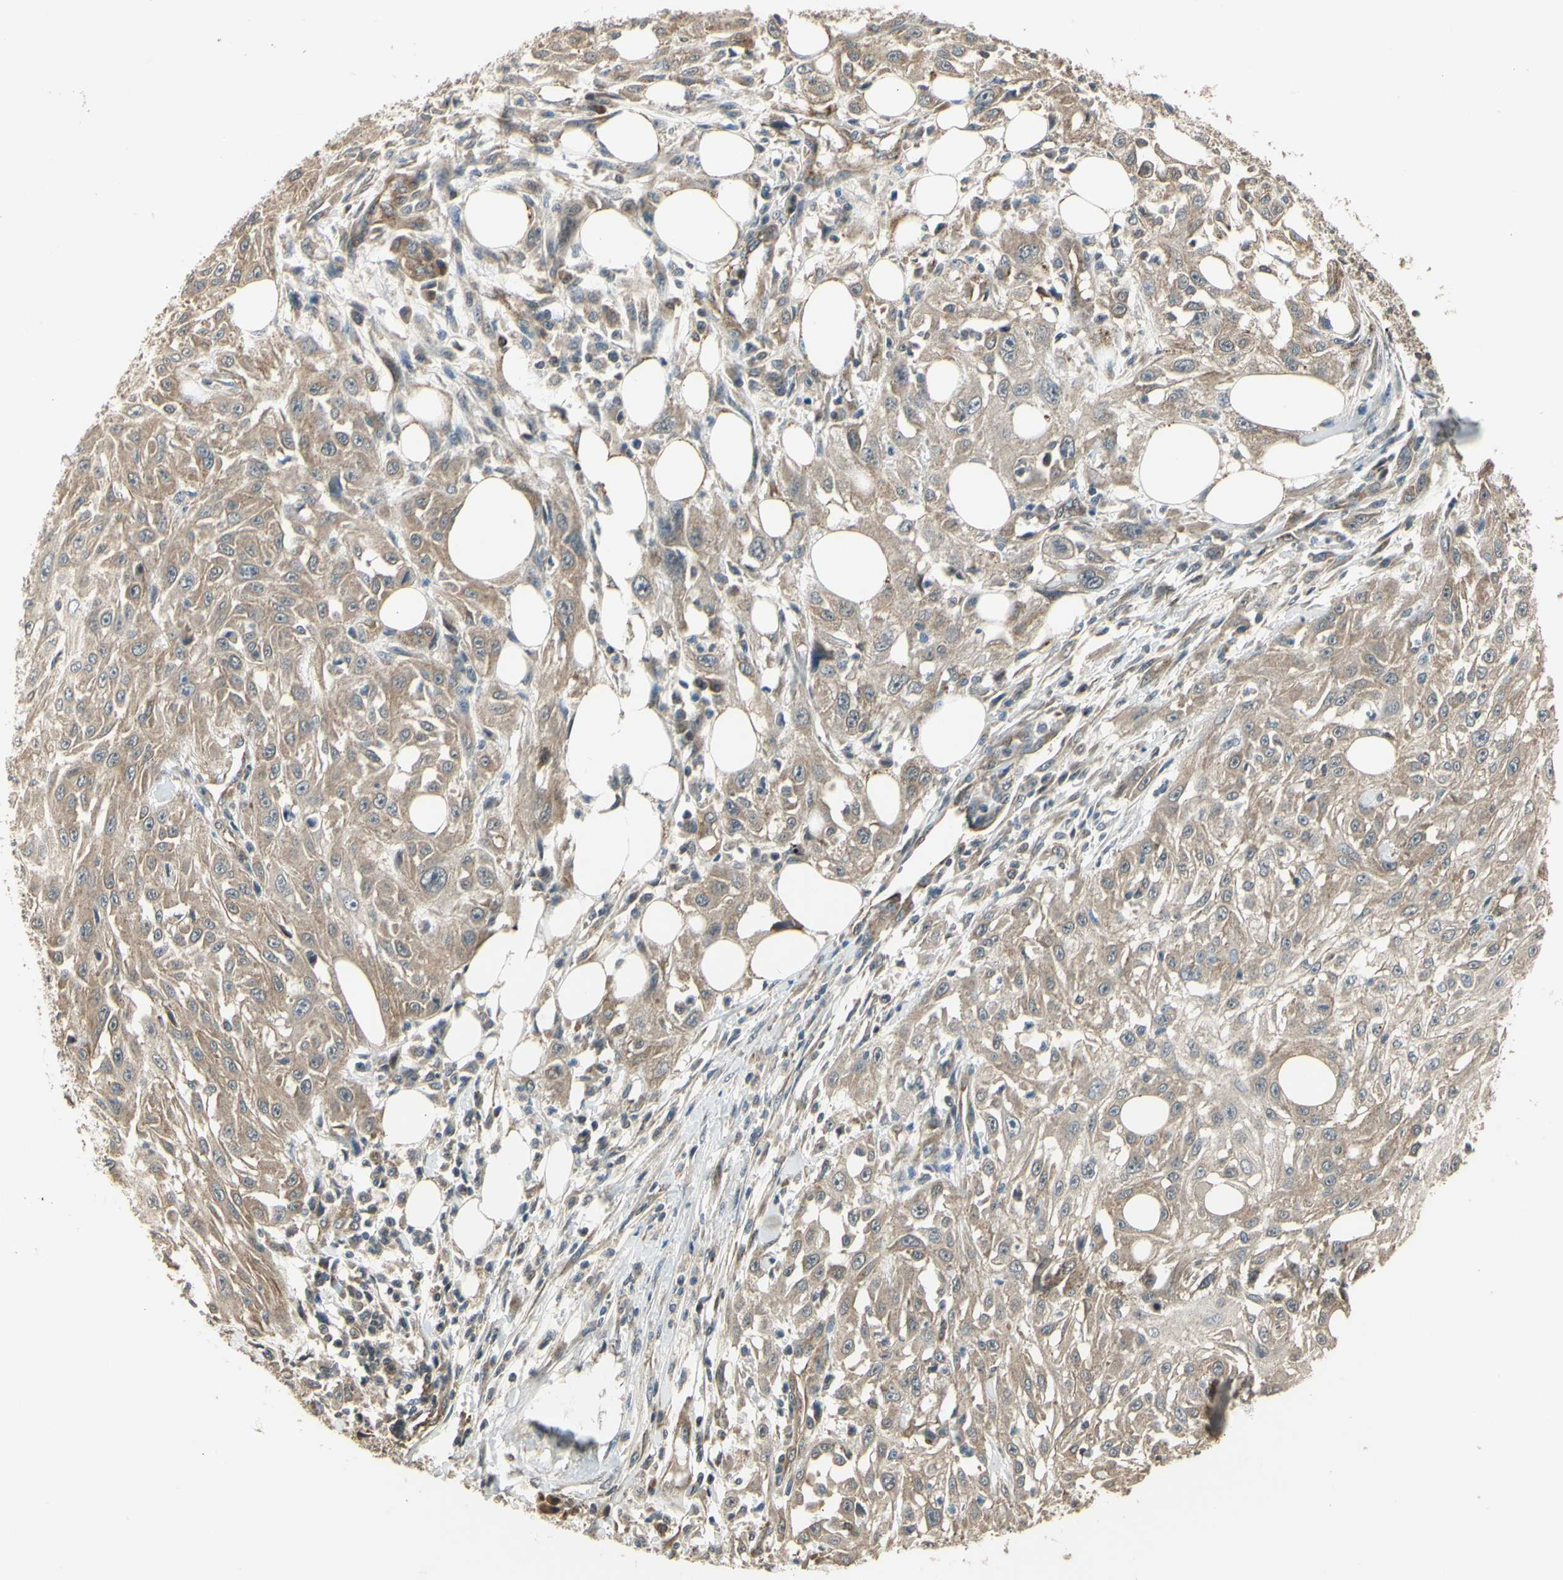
{"staining": {"intensity": "weak", "quantity": ">75%", "location": "cytoplasmic/membranous"}, "tissue": "skin cancer", "cell_type": "Tumor cells", "image_type": "cancer", "snomed": [{"axis": "morphology", "description": "Squamous cell carcinoma, NOS"}, {"axis": "topography", "description": "Skin"}], "caption": "A micrograph of skin cancer stained for a protein shows weak cytoplasmic/membranous brown staining in tumor cells. (Brightfield microscopy of DAB IHC at high magnification).", "gene": "EFNB2", "patient": {"sex": "male", "age": 75}}